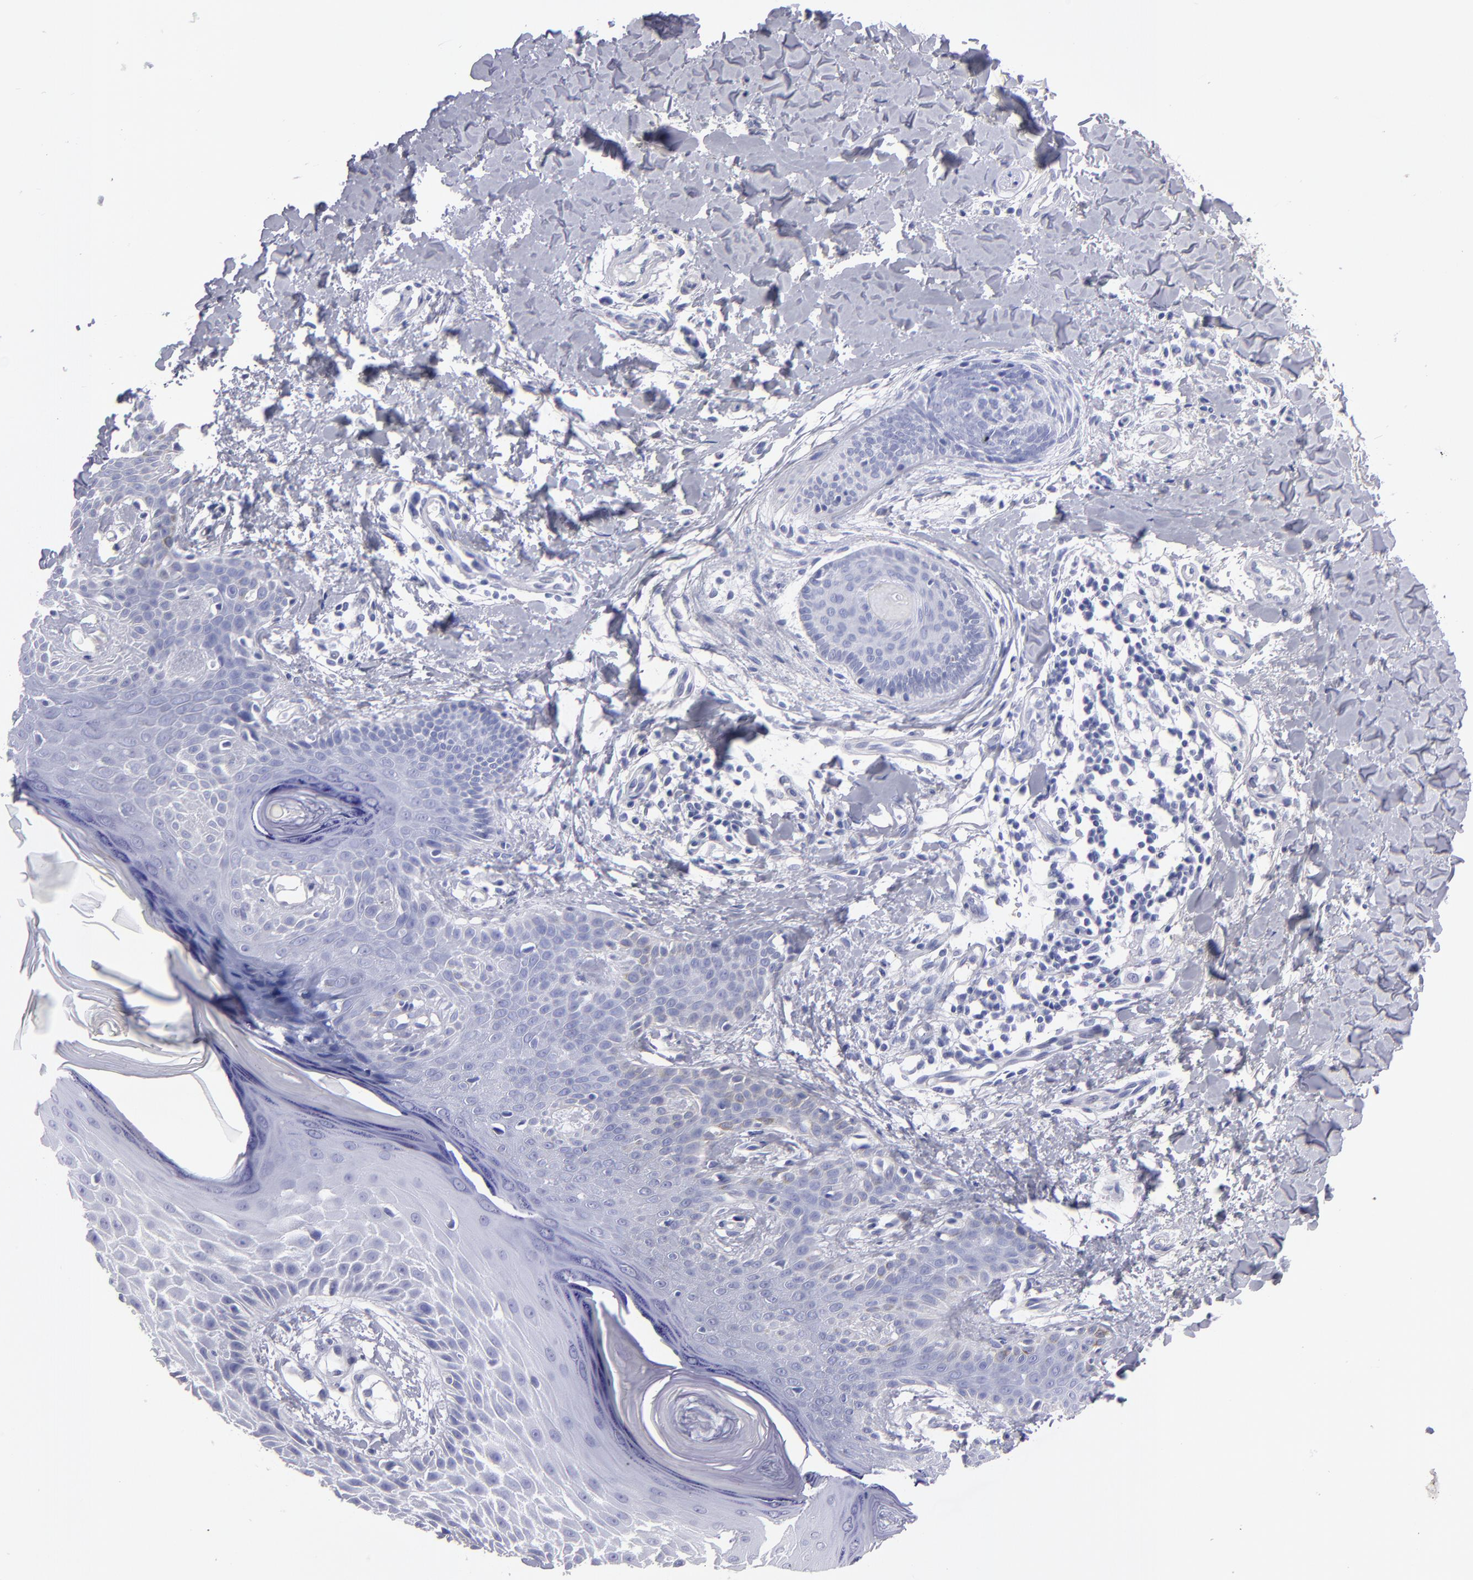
{"staining": {"intensity": "negative", "quantity": "none", "location": "none"}, "tissue": "skin cancer", "cell_type": "Tumor cells", "image_type": "cancer", "snomed": [{"axis": "morphology", "description": "Basal cell carcinoma"}, {"axis": "topography", "description": "Skin"}], "caption": "Immunohistochemistry image of human skin basal cell carcinoma stained for a protein (brown), which reveals no expression in tumor cells.", "gene": "MB", "patient": {"sex": "male", "age": 67}}